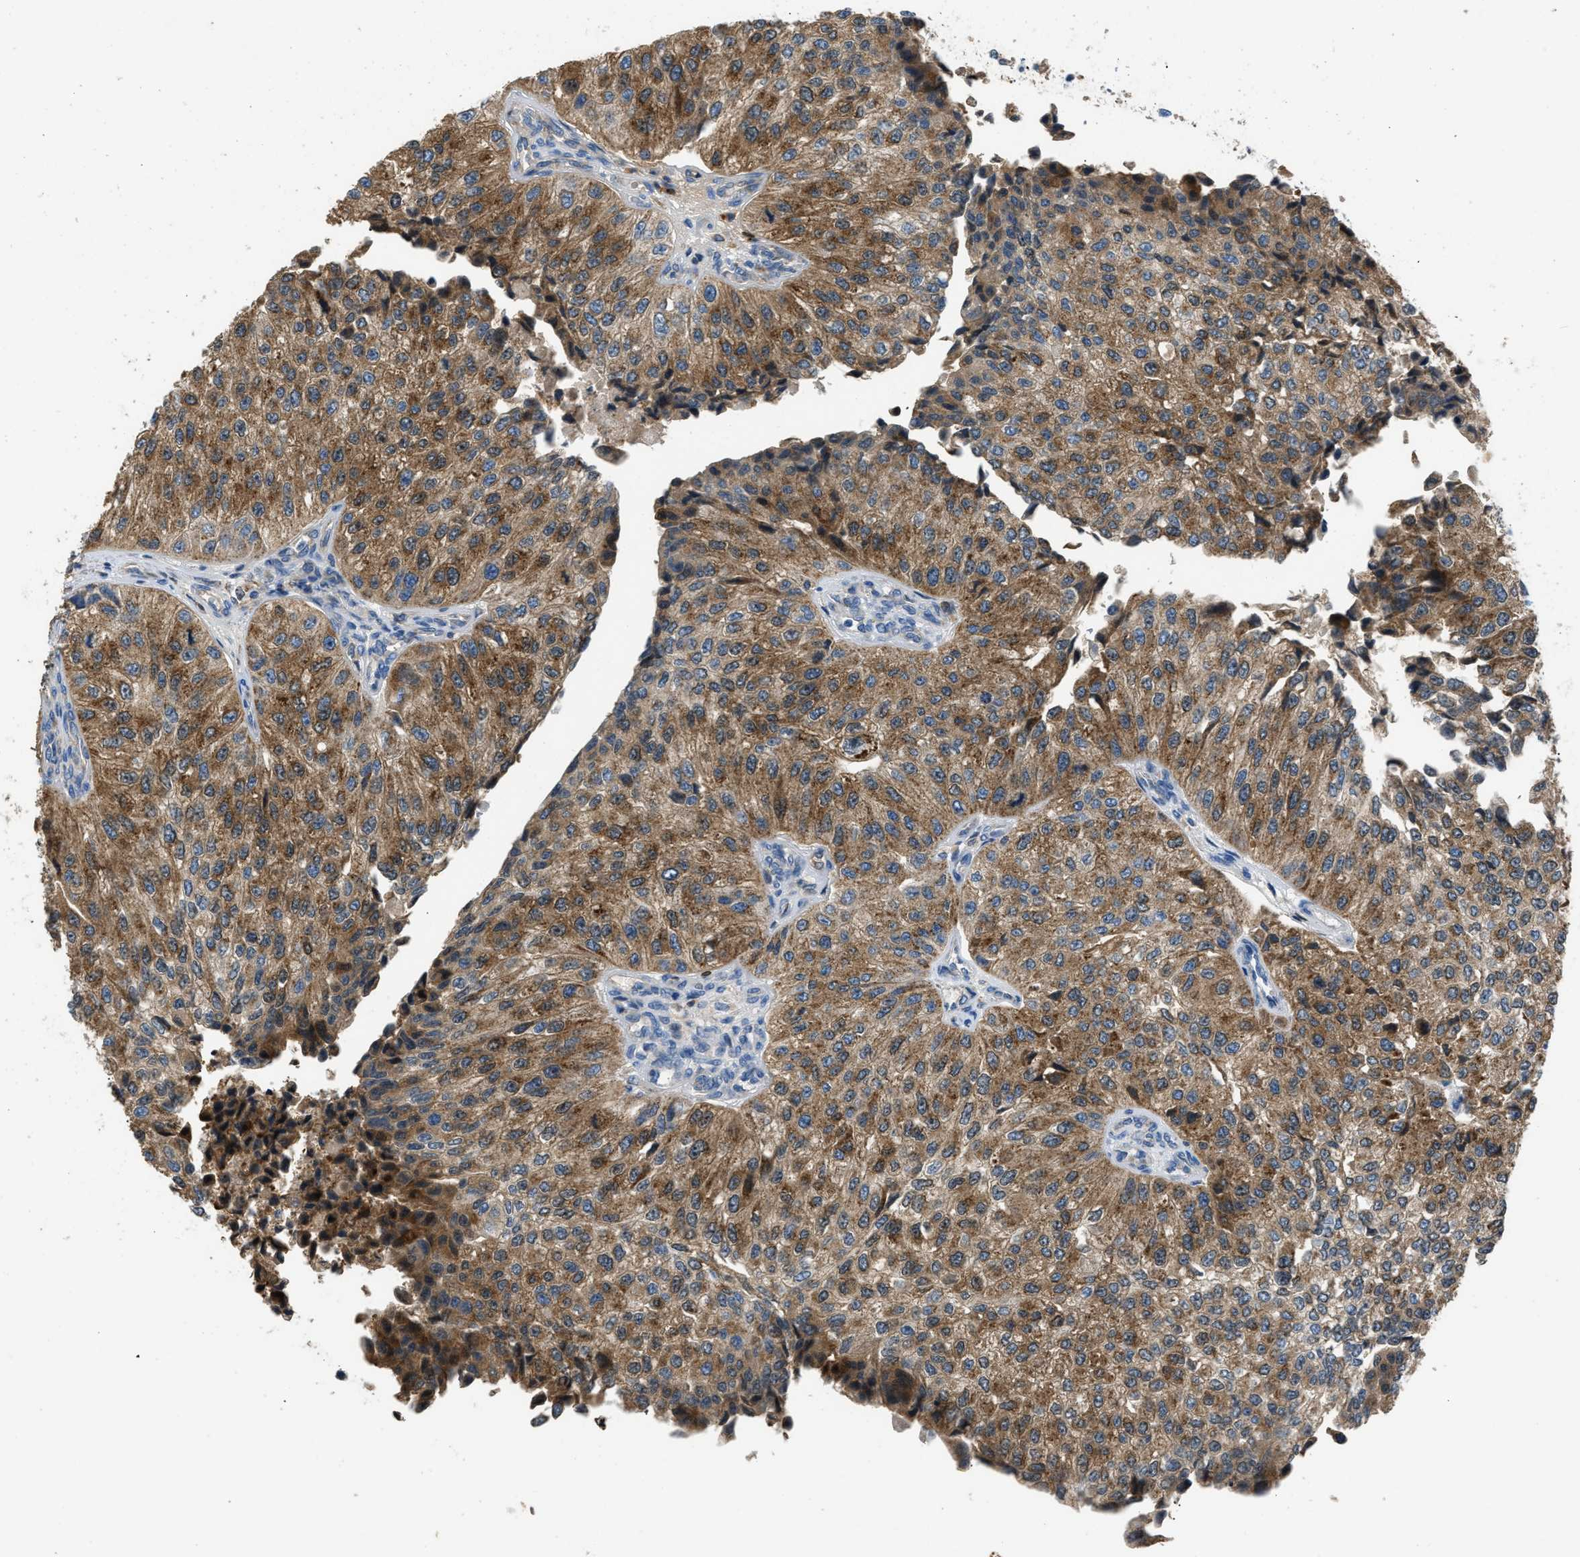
{"staining": {"intensity": "moderate", "quantity": ">75%", "location": "cytoplasmic/membranous"}, "tissue": "urothelial cancer", "cell_type": "Tumor cells", "image_type": "cancer", "snomed": [{"axis": "morphology", "description": "Urothelial carcinoma, High grade"}, {"axis": "topography", "description": "Kidney"}, {"axis": "topography", "description": "Urinary bladder"}], "caption": "Protein staining by IHC demonstrates moderate cytoplasmic/membranous expression in about >75% of tumor cells in urothelial cancer.", "gene": "TOMM34", "patient": {"sex": "male", "age": 77}}